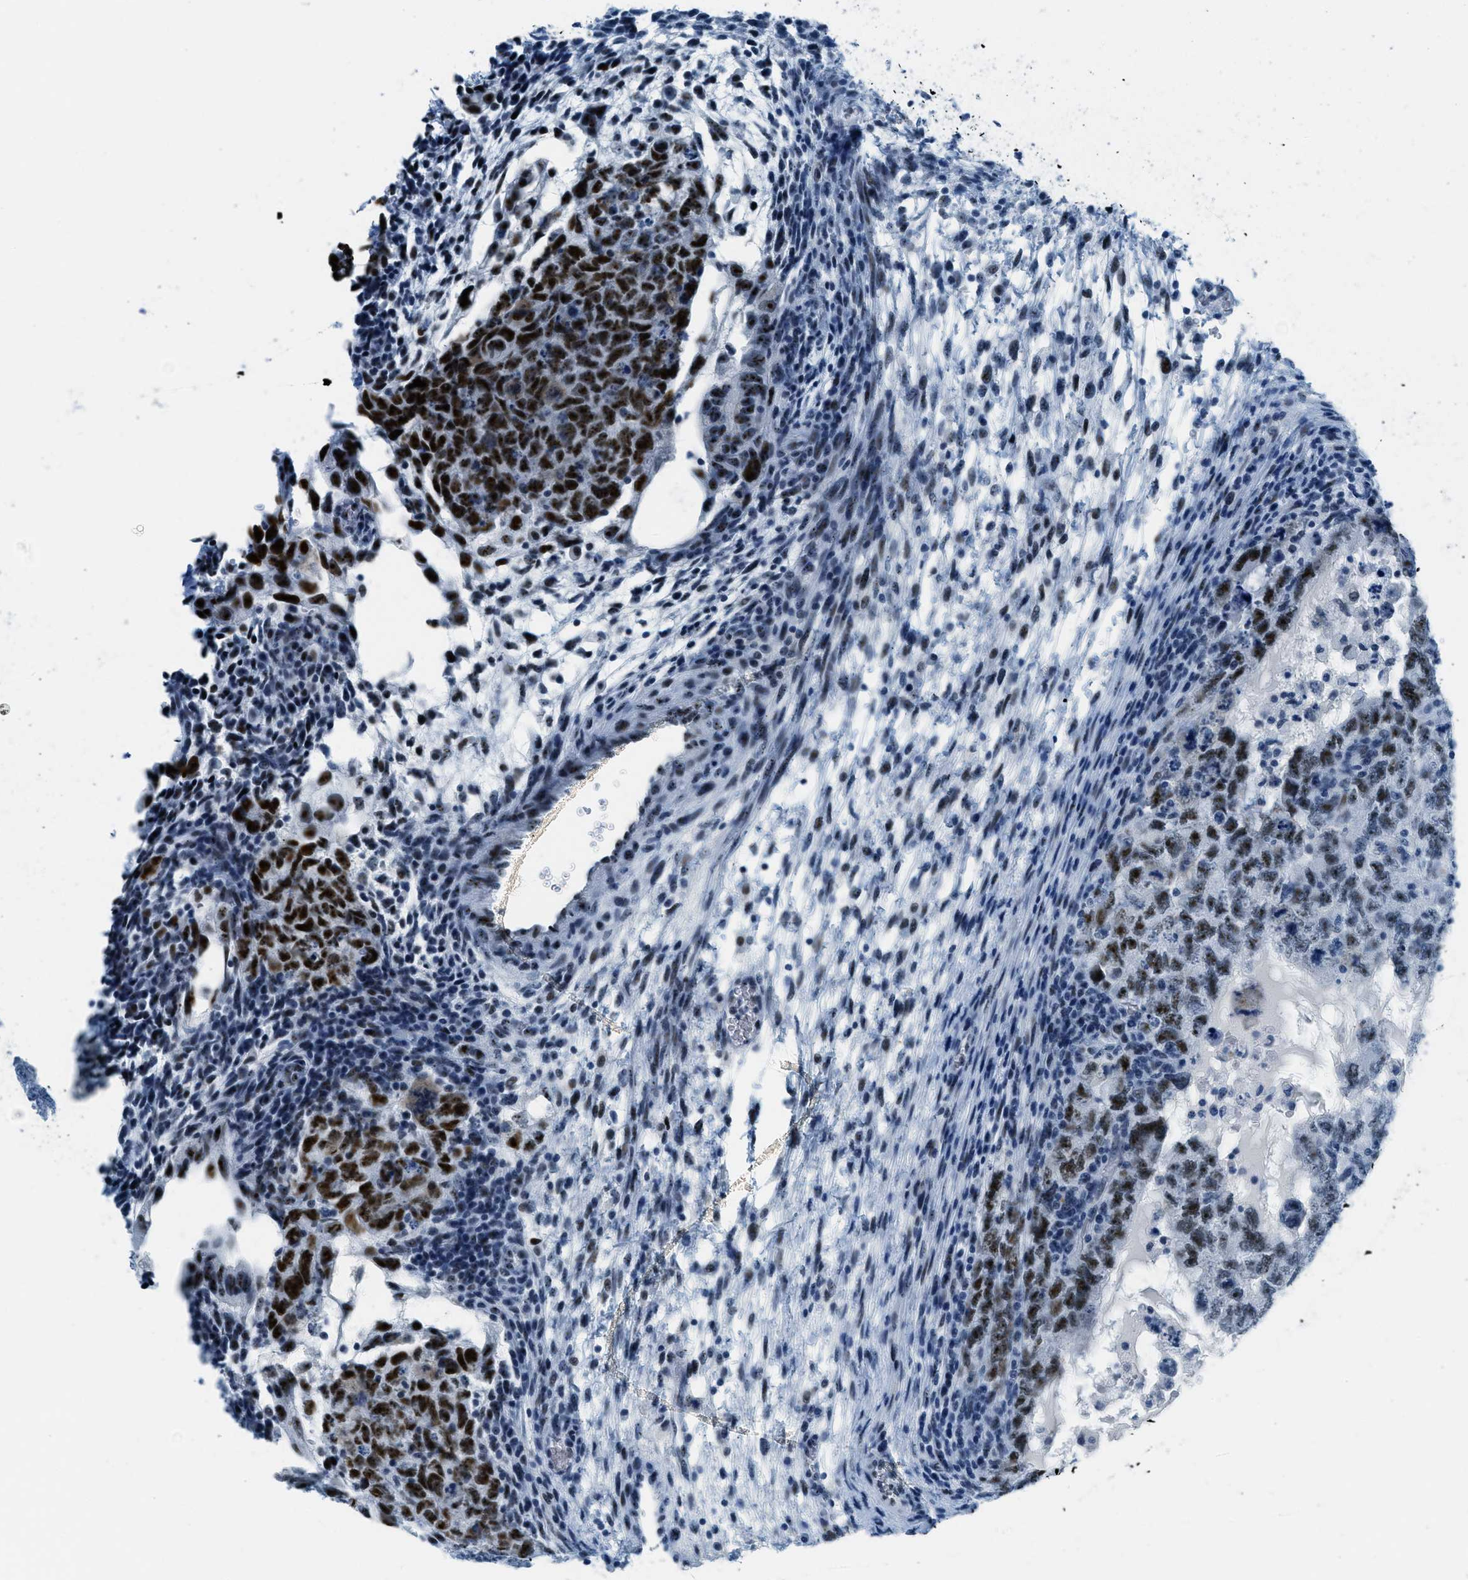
{"staining": {"intensity": "strong", "quantity": "25%-75%", "location": "nuclear"}, "tissue": "testis cancer", "cell_type": "Tumor cells", "image_type": "cancer", "snomed": [{"axis": "morphology", "description": "Carcinoma, Embryonal, NOS"}, {"axis": "topography", "description": "Testis"}], "caption": "Testis embryonal carcinoma tissue exhibits strong nuclear expression in about 25%-75% of tumor cells", "gene": "PLA2G2A", "patient": {"sex": "male", "age": 36}}